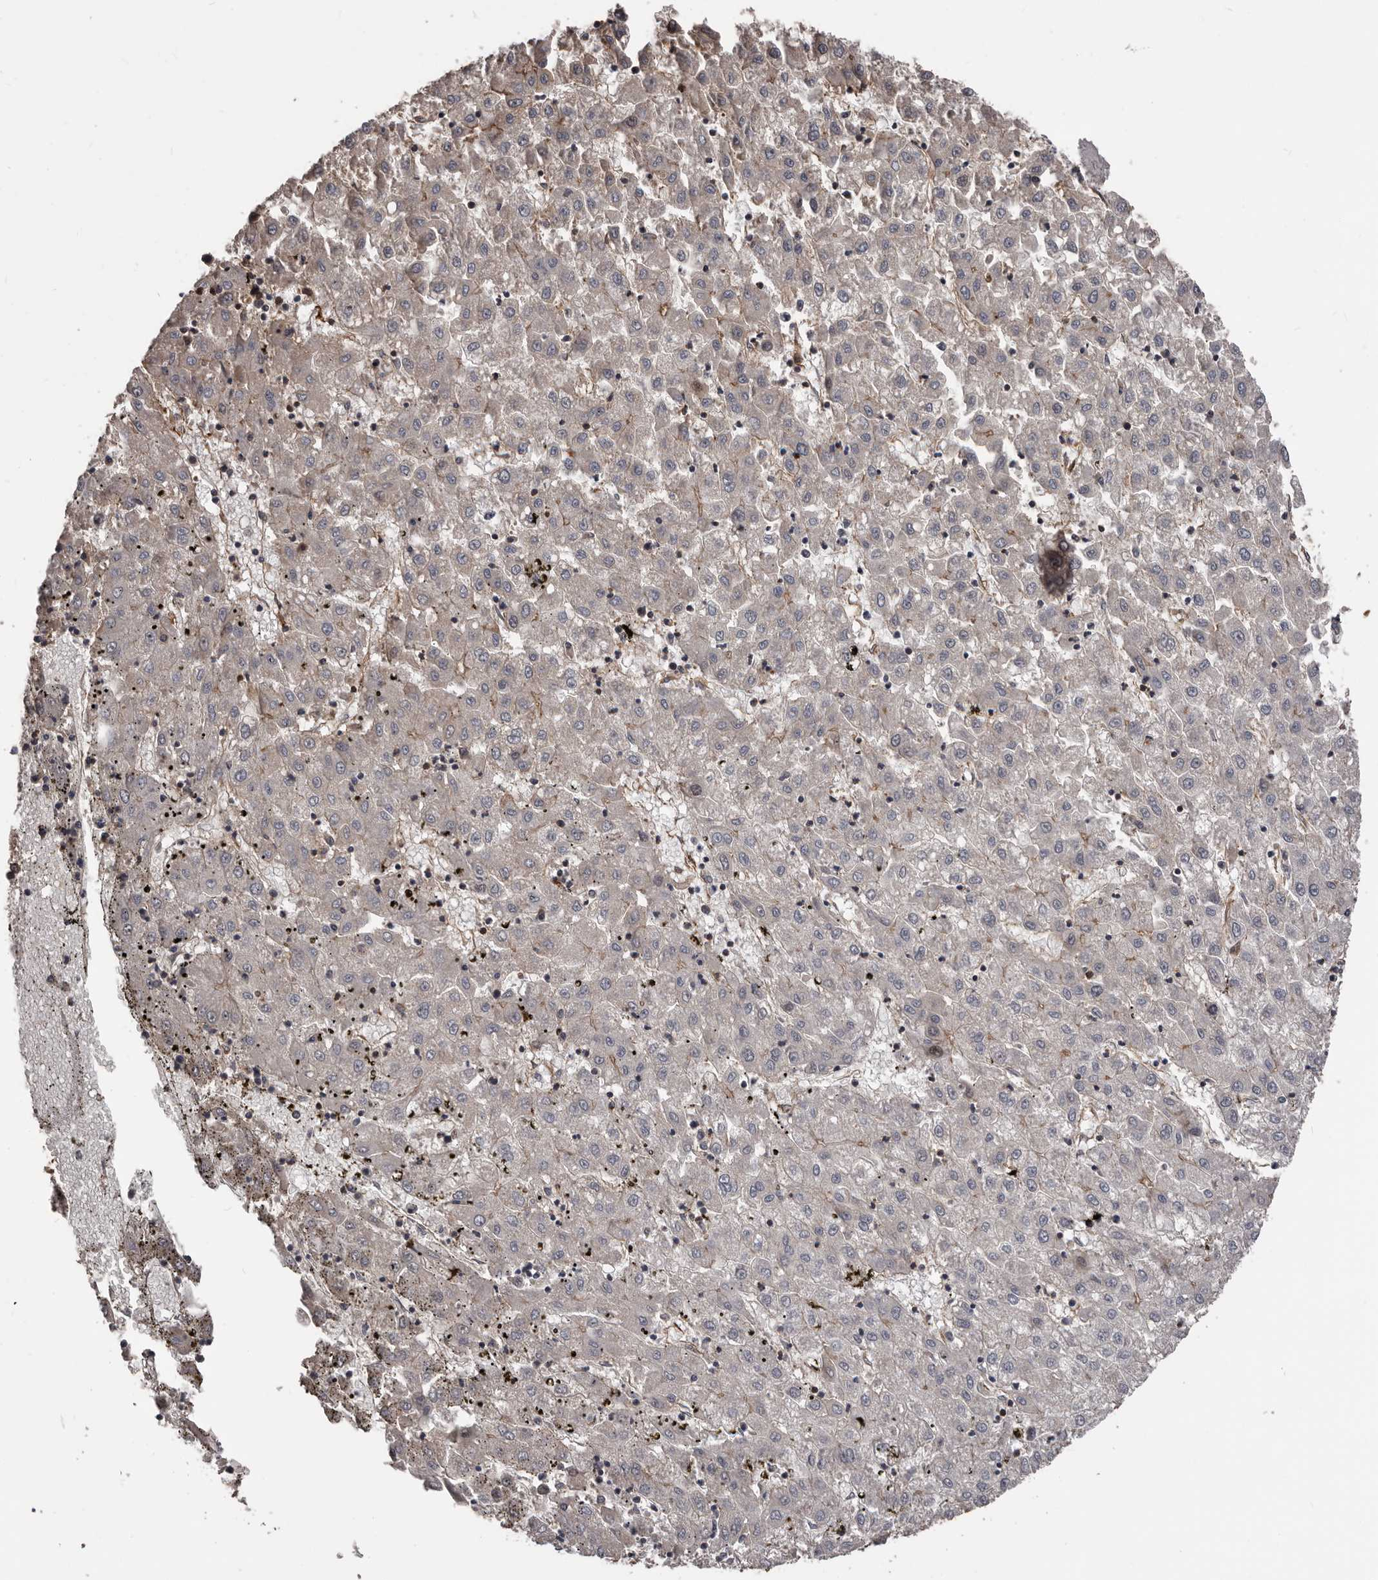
{"staining": {"intensity": "weak", "quantity": "<25%", "location": "cytoplasmic/membranous"}, "tissue": "liver cancer", "cell_type": "Tumor cells", "image_type": "cancer", "snomed": [{"axis": "morphology", "description": "Carcinoma, Hepatocellular, NOS"}, {"axis": "topography", "description": "Liver"}], "caption": "Immunohistochemistry photomicrograph of human liver cancer (hepatocellular carcinoma) stained for a protein (brown), which reveals no positivity in tumor cells.", "gene": "PNRC2", "patient": {"sex": "male", "age": 72}}